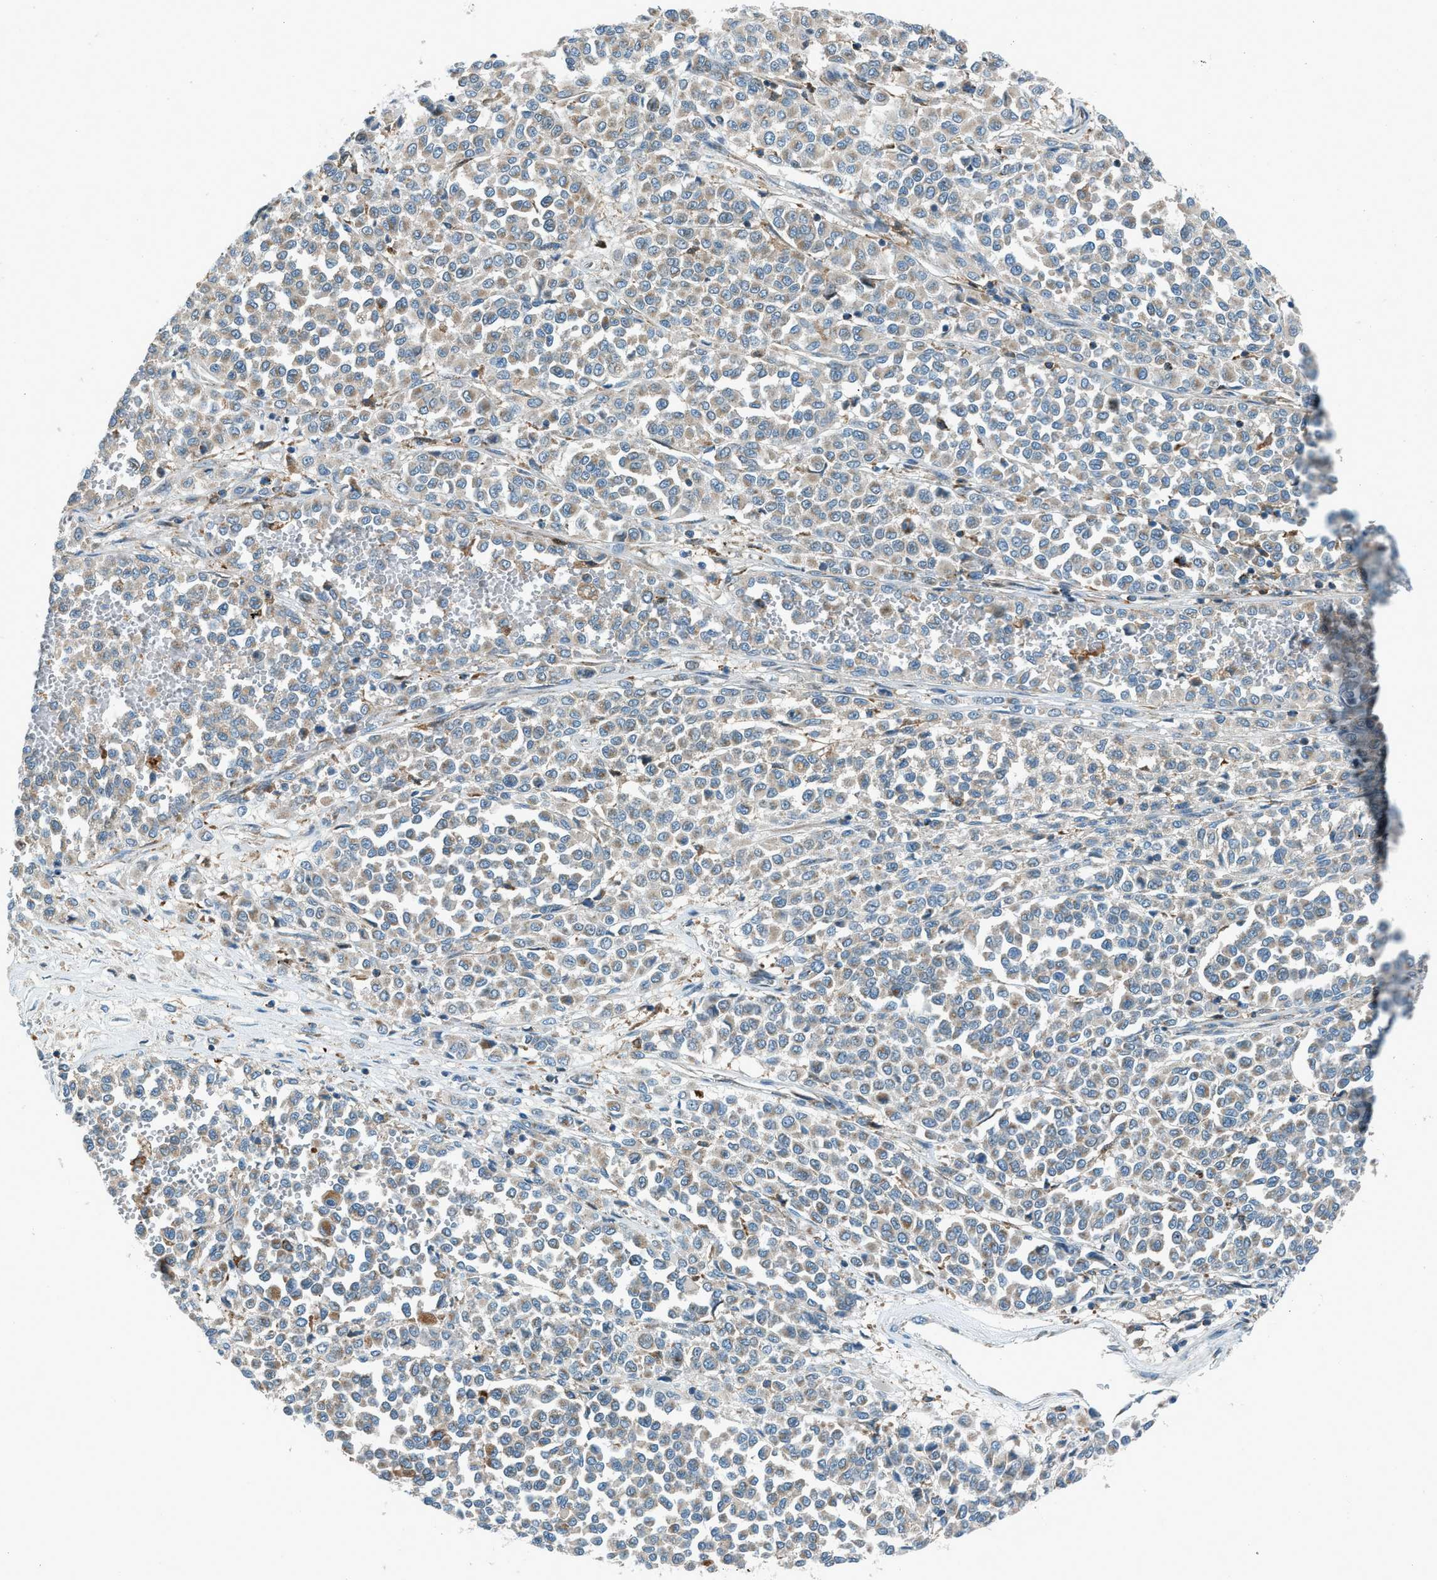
{"staining": {"intensity": "weak", "quantity": ">75%", "location": "cytoplasmic/membranous"}, "tissue": "melanoma", "cell_type": "Tumor cells", "image_type": "cancer", "snomed": [{"axis": "morphology", "description": "Malignant melanoma, Metastatic site"}, {"axis": "topography", "description": "Pancreas"}], "caption": "Protein staining by immunohistochemistry exhibits weak cytoplasmic/membranous staining in approximately >75% of tumor cells in malignant melanoma (metastatic site).", "gene": "PIGG", "patient": {"sex": "female", "age": 30}}